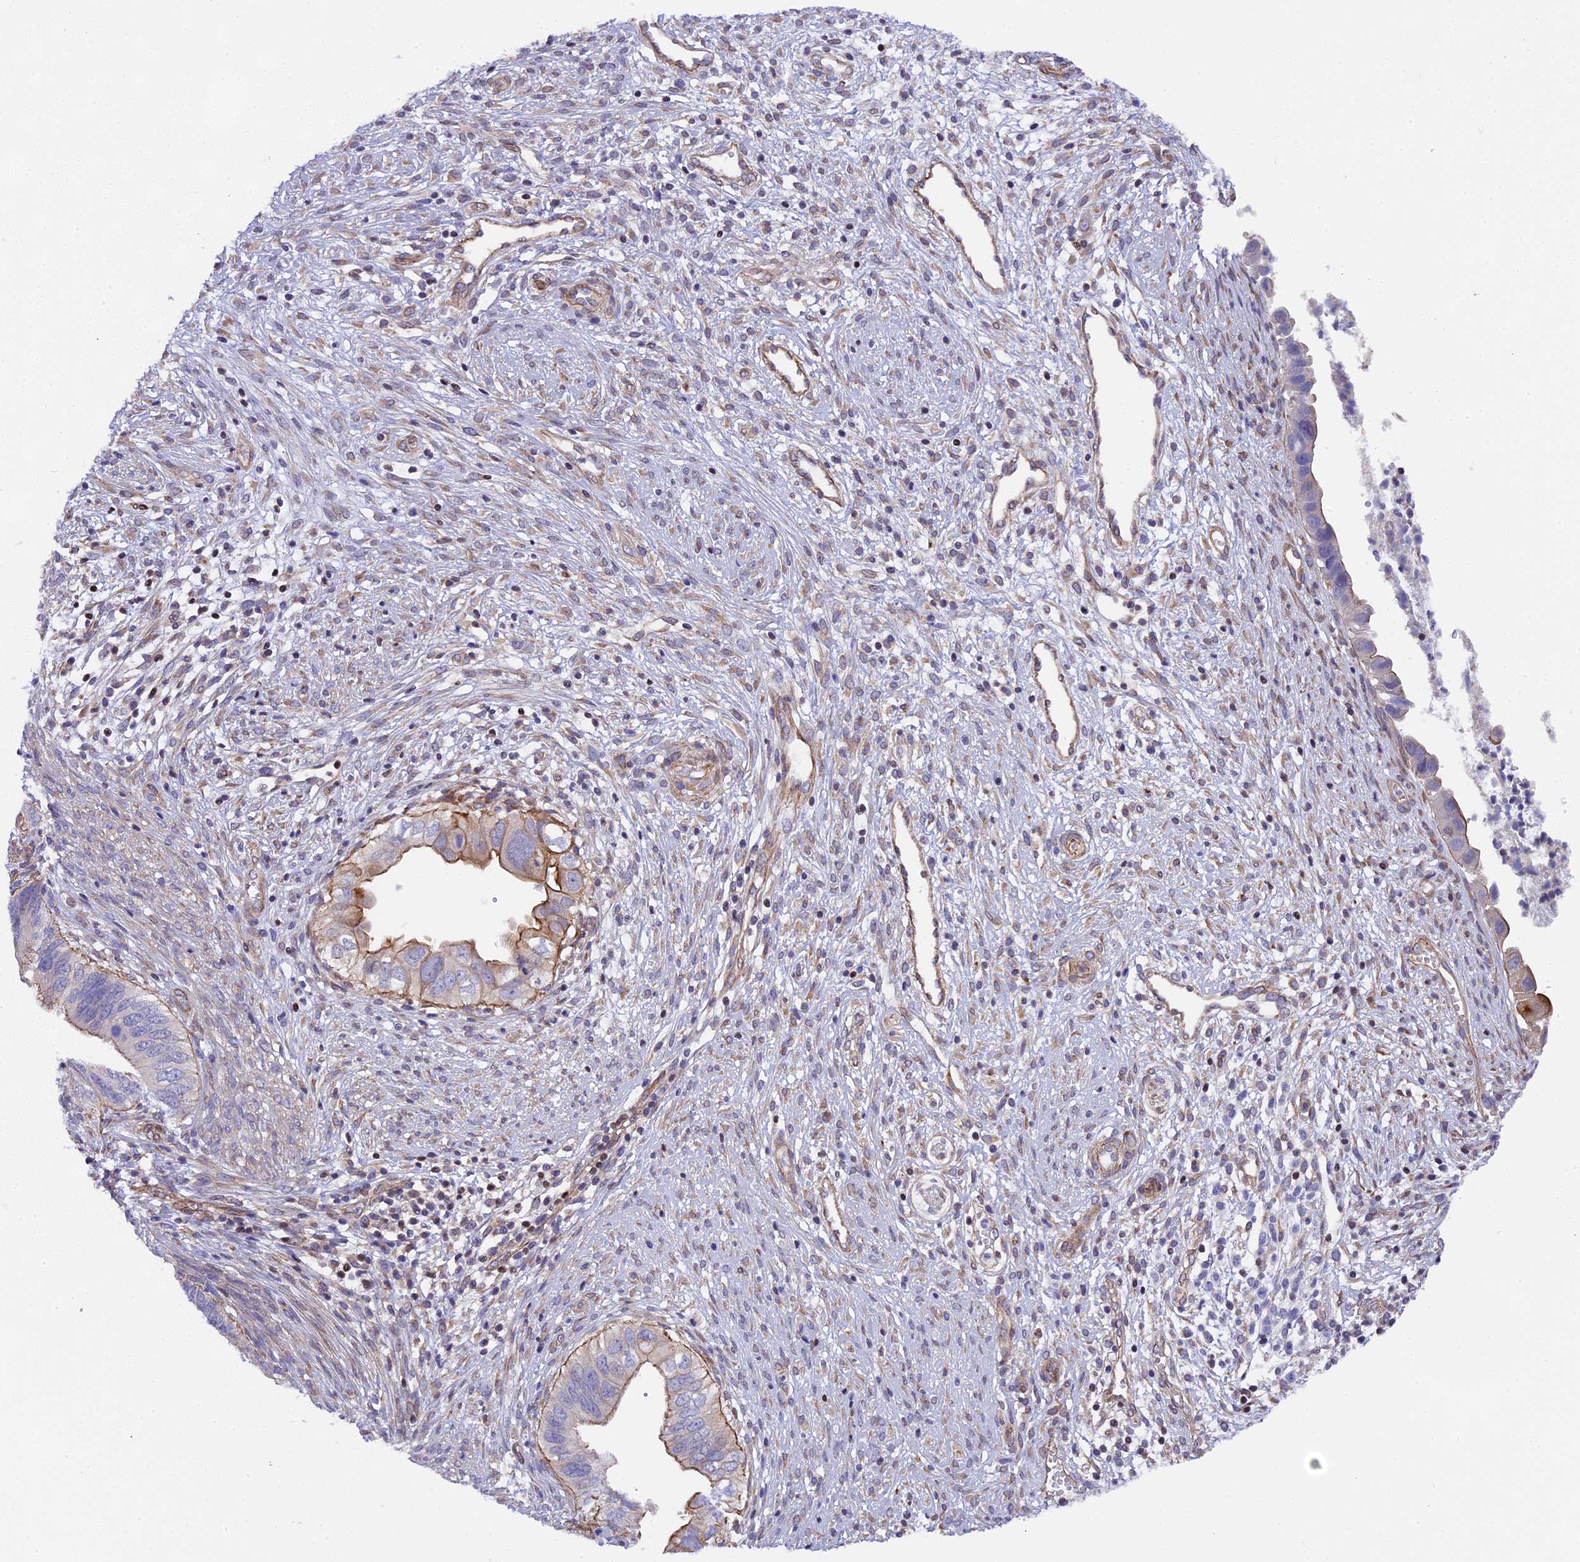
{"staining": {"intensity": "moderate", "quantity": "<25%", "location": "cytoplasmic/membranous"}, "tissue": "cervical cancer", "cell_type": "Tumor cells", "image_type": "cancer", "snomed": [{"axis": "morphology", "description": "Adenocarcinoma, NOS"}, {"axis": "topography", "description": "Cervix"}], "caption": "Immunohistochemistry image of neoplastic tissue: adenocarcinoma (cervical) stained using IHC exhibits low levels of moderate protein expression localized specifically in the cytoplasmic/membranous of tumor cells, appearing as a cytoplasmic/membranous brown color.", "gene": "SP4", "patient": {"sex": "female", "age": 42}}